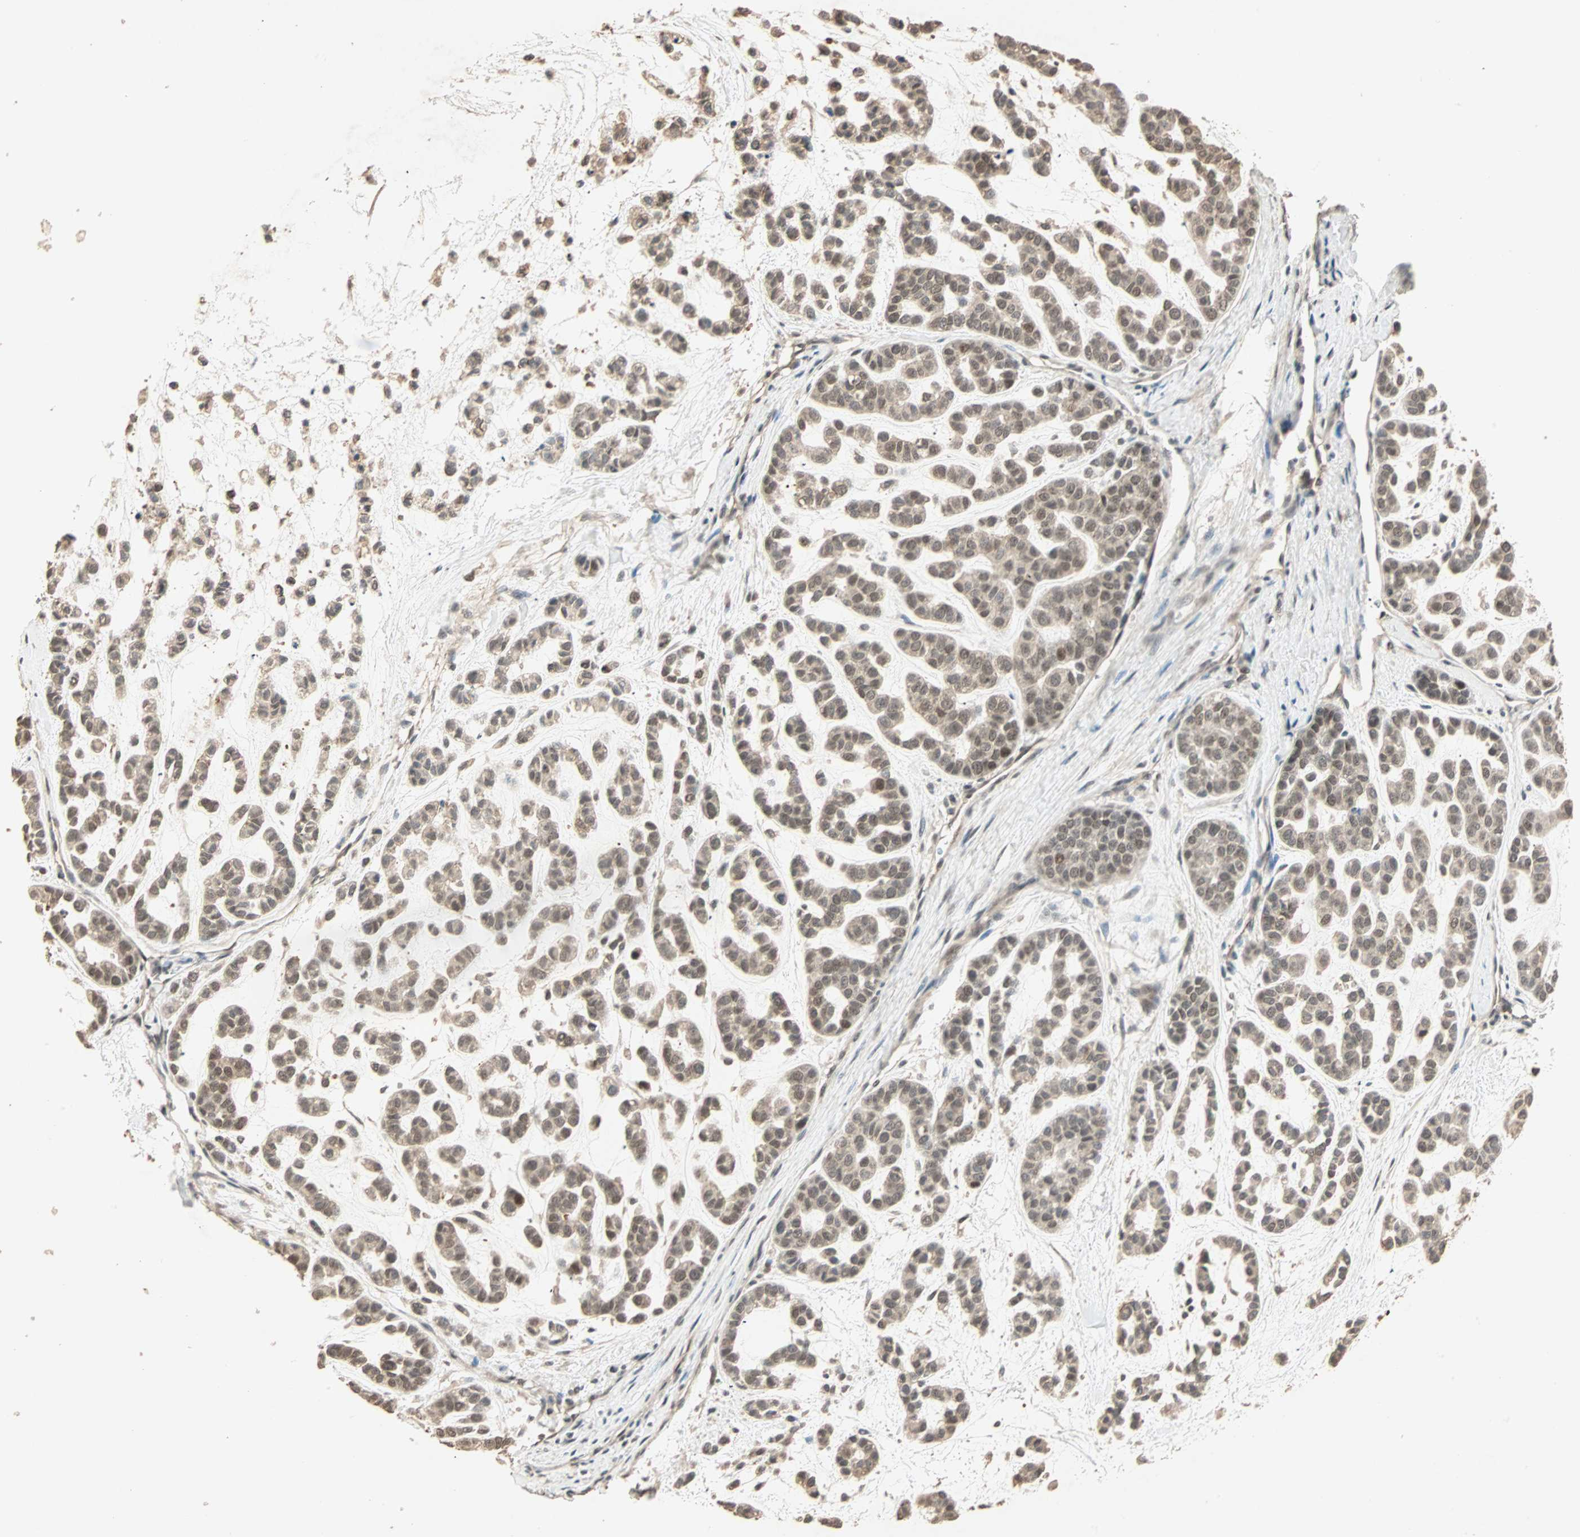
{"staining": {"intensity": "moderate", "quantity": ">75%", "location": "cytoplasmic/membranous,nuclear"}, "tissue": "head and neck cancer", "cell_type": "Tumor cells", "image_type": "cancer", "snomed": [{"axis": "morphology", "description": "Adenocarcinoma, NOS"}, {"axis": "morphology", "description": "Adenoma, NOS"}, {"axis": "topography", "description": "Head-Neck"}], "caption": "Approximately >75% of tumor cells in human head and neck cancer (adenocarcinoma) exhibit moderate cytoplasmic/membranous and nuclear protein staining as visualized by brown immunohistochemical staining.", "gene": "ZBTB33", "patient": {"sex": "female", "age": 55}}